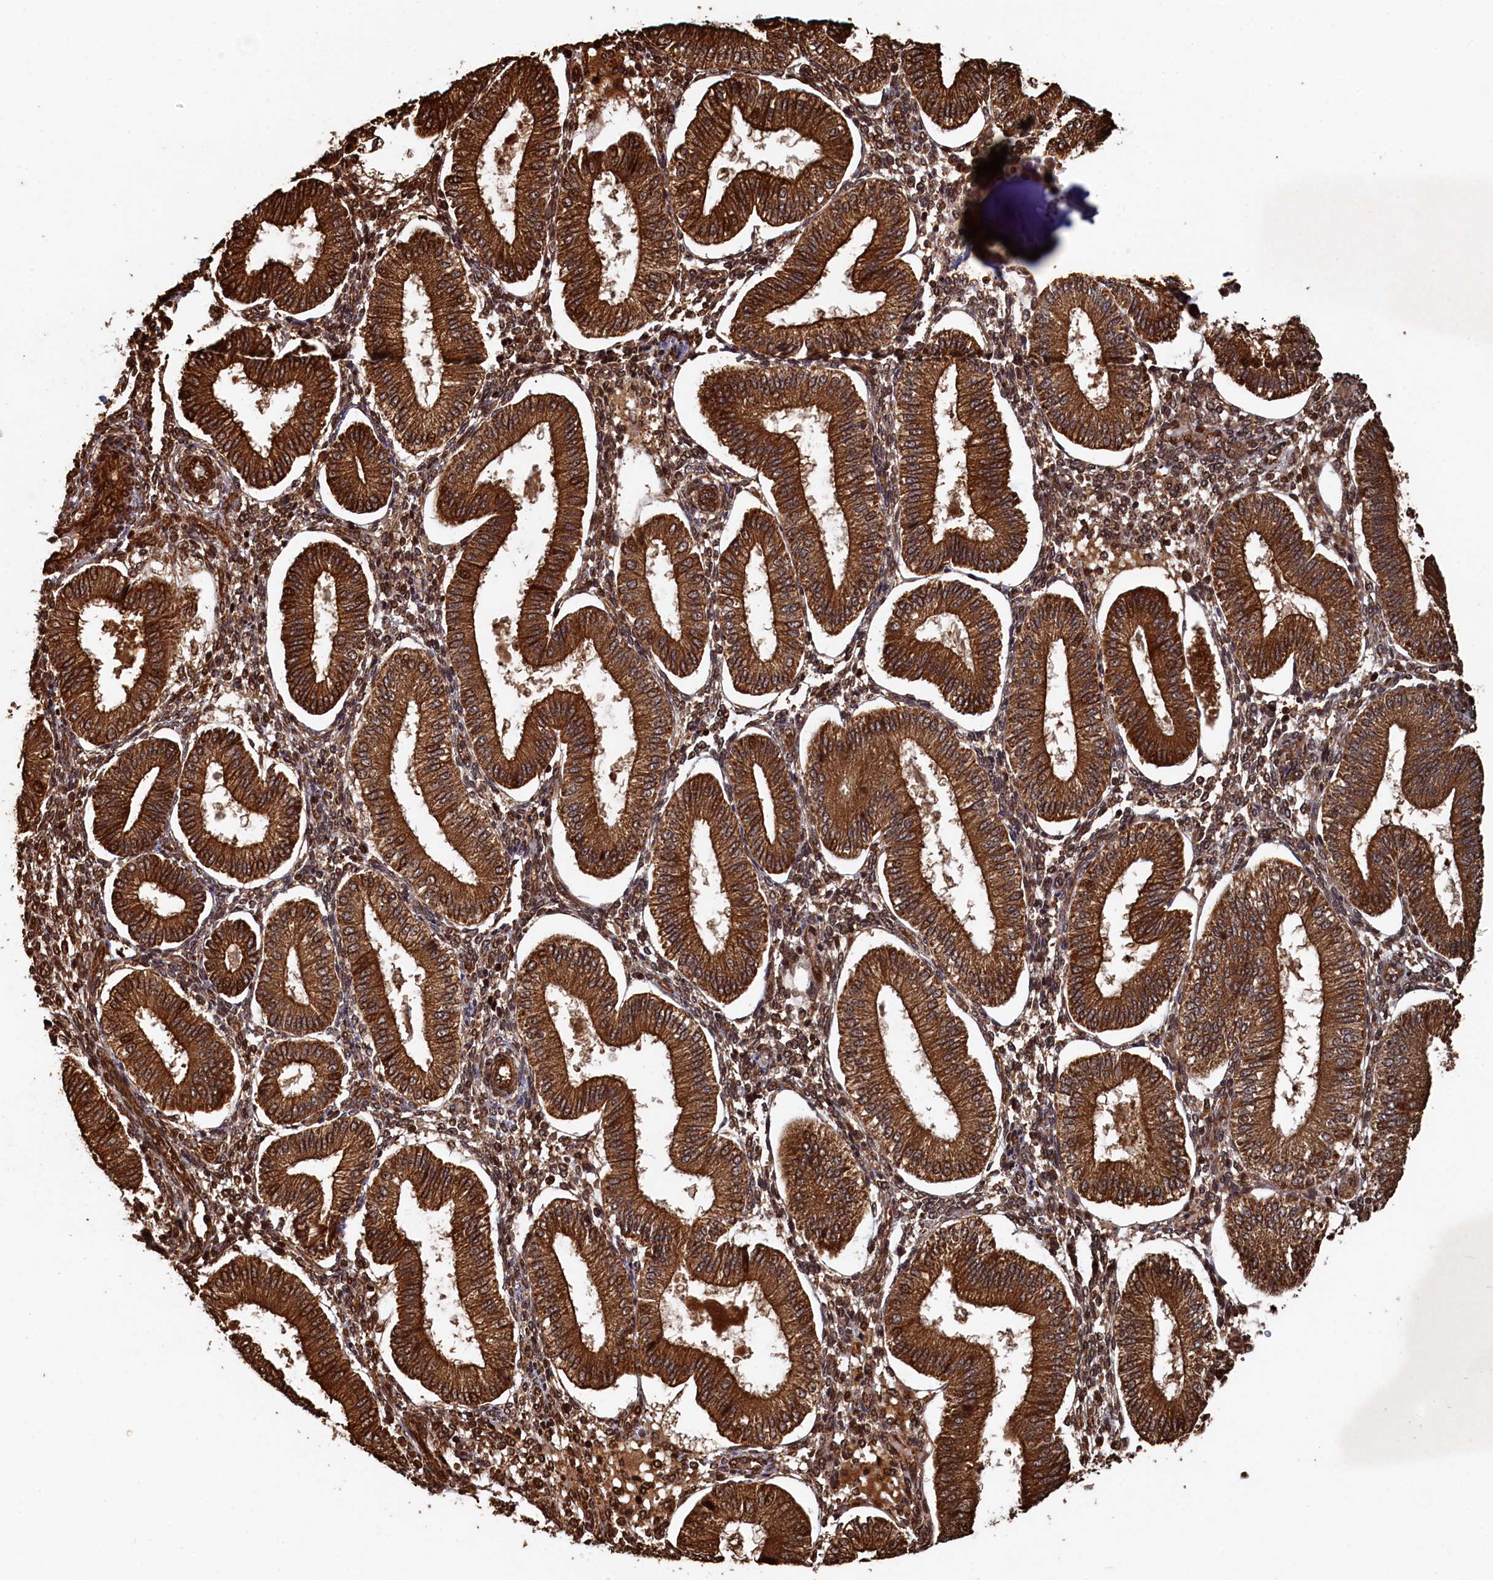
{"staining": {"intensity": "strong", "quantity": ">75%", "location": "cytoplasmic/membranous"}, "tissue": "endometrium", "cell_type": "Cells in endometrial stroma", "image_type": "normal", "snomed": [{"axis": "morphology", "description": "Normal tissue, NOS"}, {"axis": "topography", "description": "Endometrium"}], "caption": "An image of endometrium stained for a protein demonstrates strong cytoplasmic/membranous brown staining in cells in endometrial stroma. (Brightfield microscopy of DAB IHC at high magnification).", "gene": "PIGN", "patient": {"sex": "female", "age": 39}}